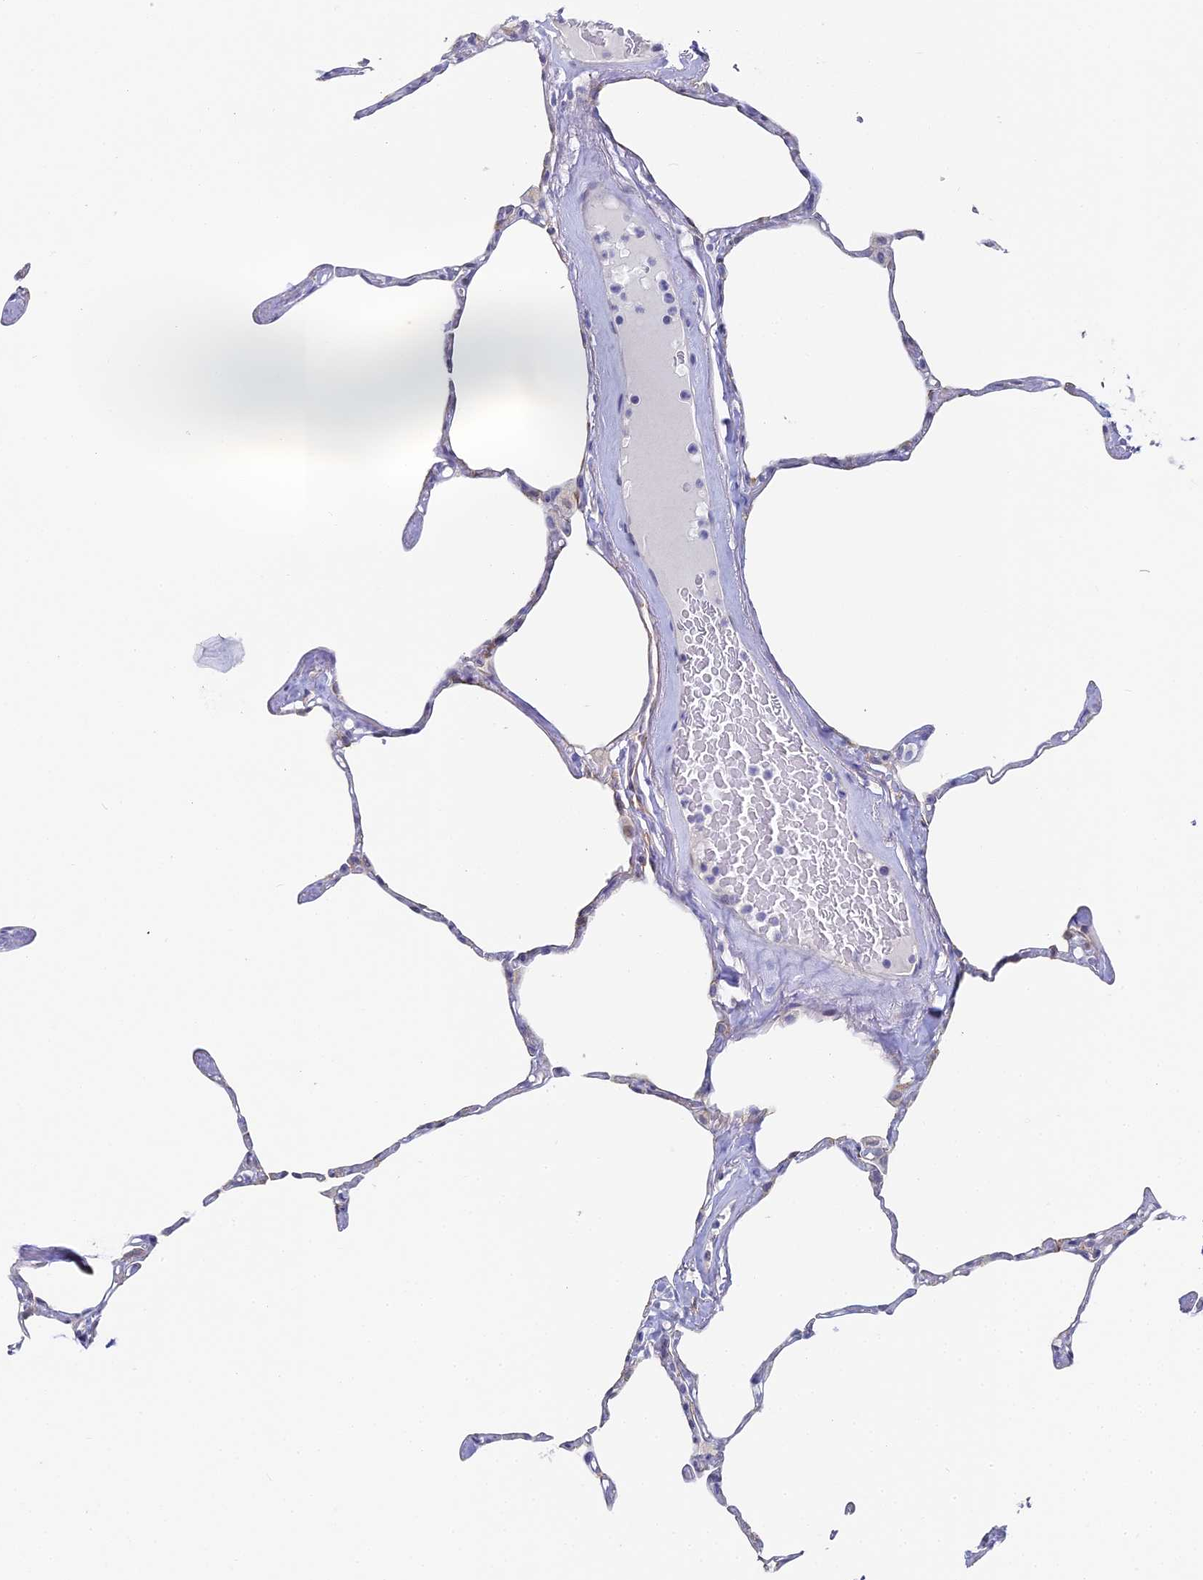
{"staining": {"intensity": "negative", "quantity": "none", "location": "none"}, "tissue": "lung", "cell_type": "Alveolar cells", "image_type": "normal", "snomed": [{"axis": "morphology", "description": "Normal tissue, NOS"}, {"axis": "topography", "description": "Lung"}], "caption": "Protein analysis of unremarkable lung shows no significant positivity in alveolar cells.", "gene": "GJA1", "patient": {"sex": "male", "age": 65}}